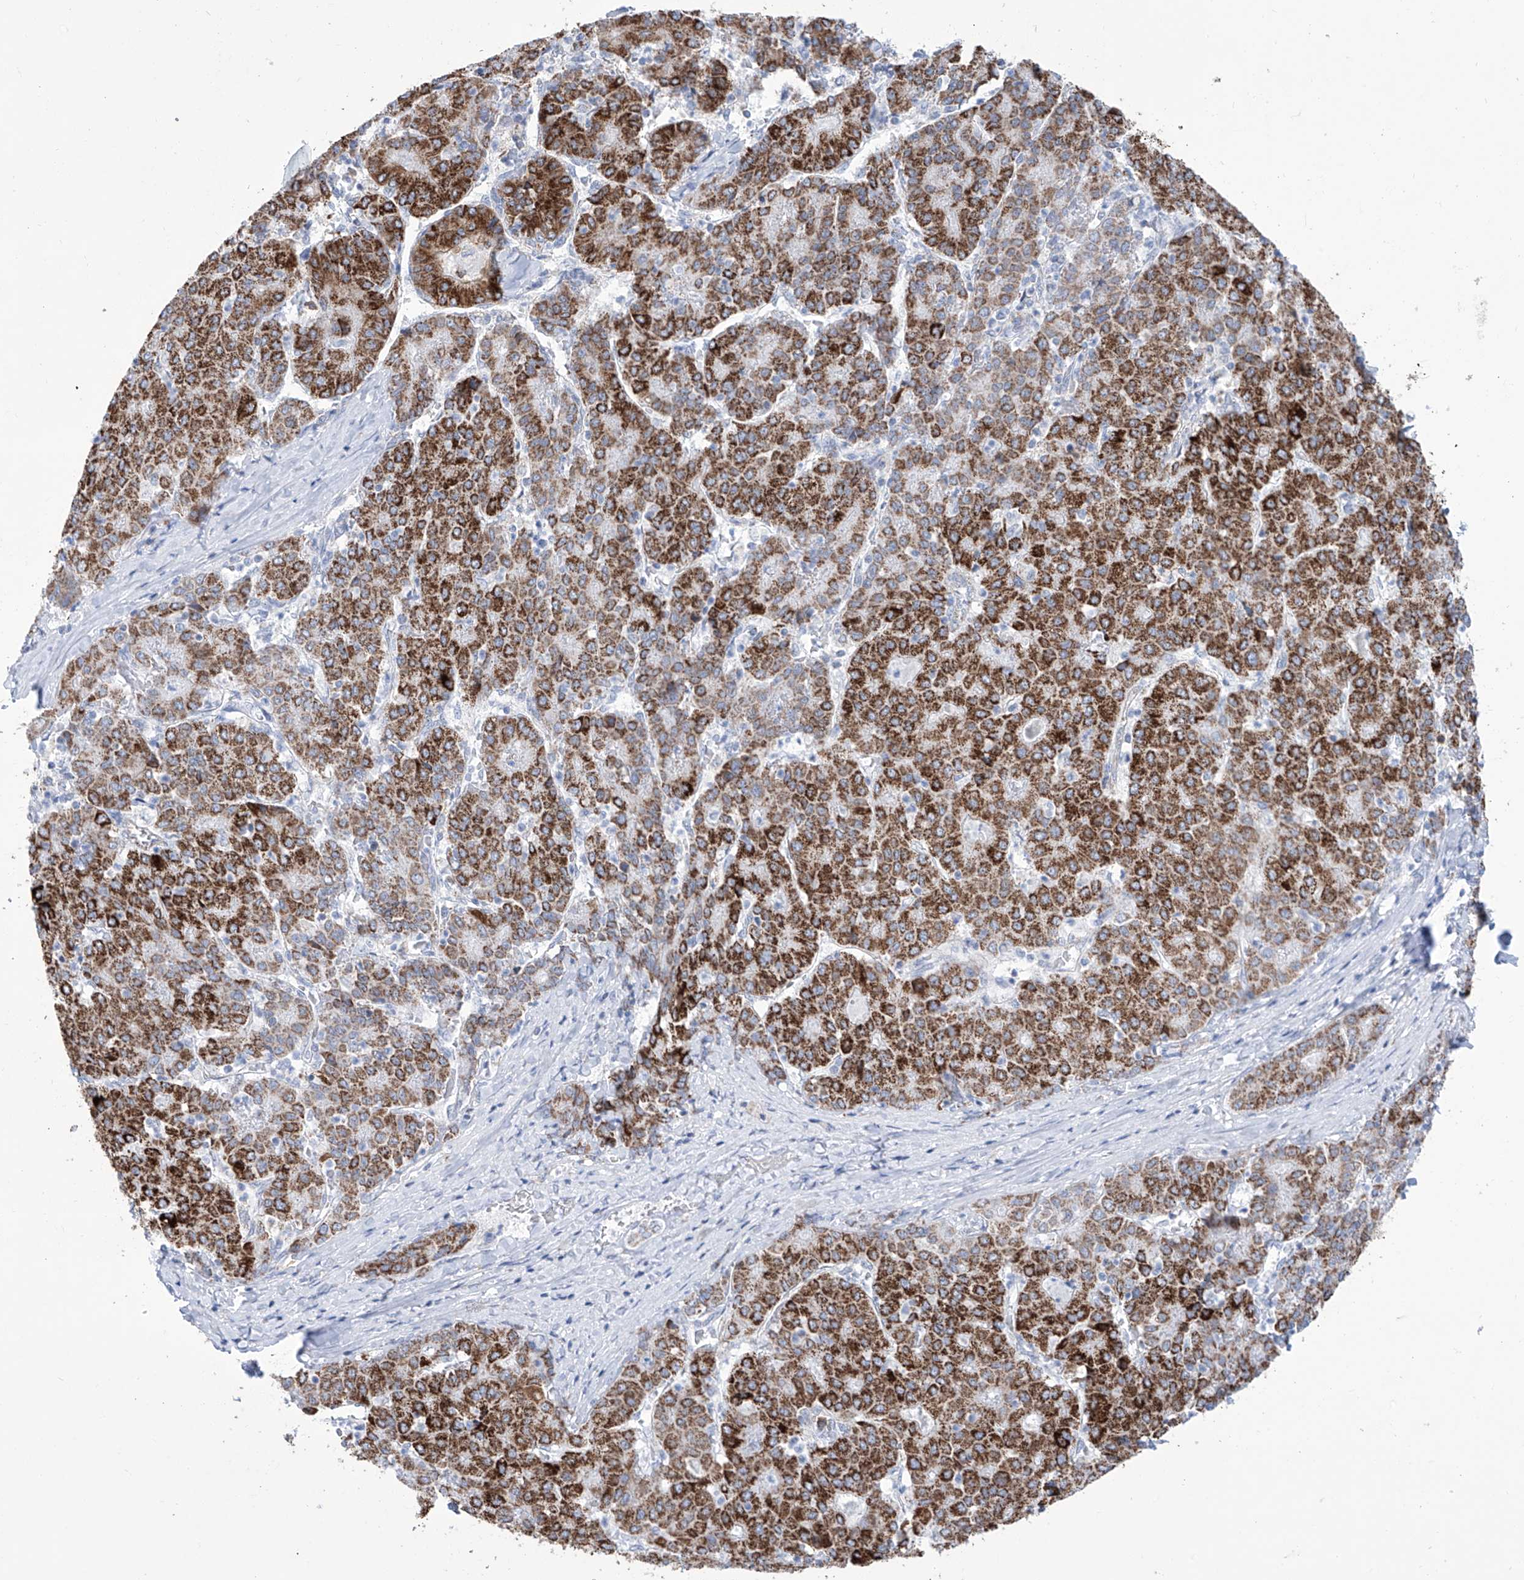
{"staining": {"intensity": "strong", "quantity": ">75%", "location": "cytoplasmic/membranous"}, "tissue": "liver cancer", "cell_type": "Tumor cells", "image_type": "cancer", "snomed": [{"axis": "morphology", "description": "Carcinoma, Hepatocellular, NOS"}, {"axis": "topography", "description": "Liver"}], "caption": "Tumor cells demonstrate strong cytoplasmic/membranous expression in about >75% of cells in liver cancer (hepatocellular carcinoma).", "gene": "ALDH6A1", "patient": {"sex": "male", "age": 65}}